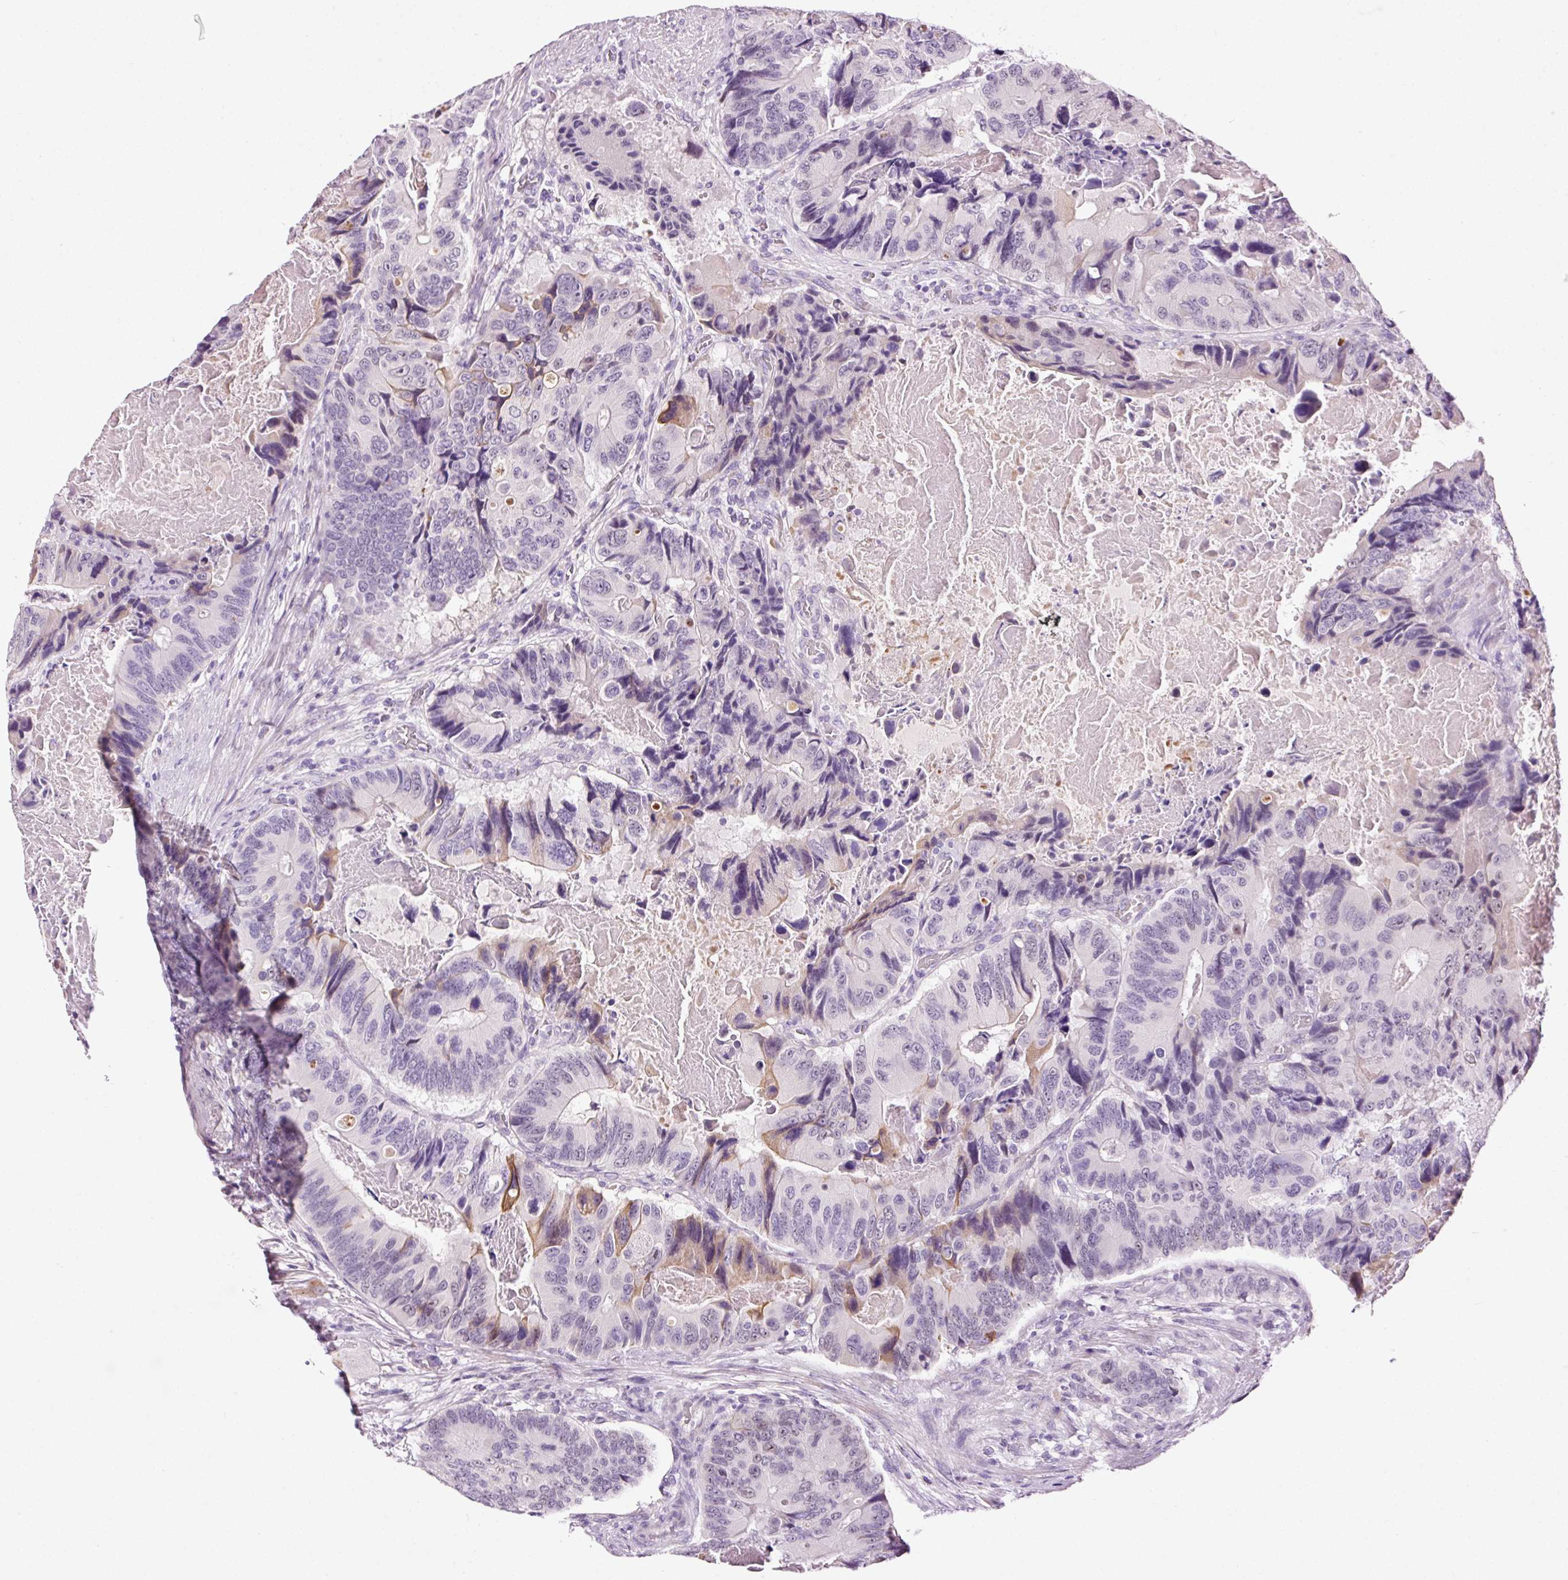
{"staining": {"intensity": "negative", "quantity": "none", "location": "none"}, "tissue": "colorectal cancer", "cell_type": "Tumor cells", "image_type": "cancer", "snomed": [{"axis": "morphology", "description": "Adenocarcinoma, NOS"}, {"axis": "topography", "description": "Colon"}], "caption": "Tumor cells show no significant protein positivity in colorectal adenocarcinoma.", "gene": "RTF2", "patient": {"sex": "male", "age": 84}}